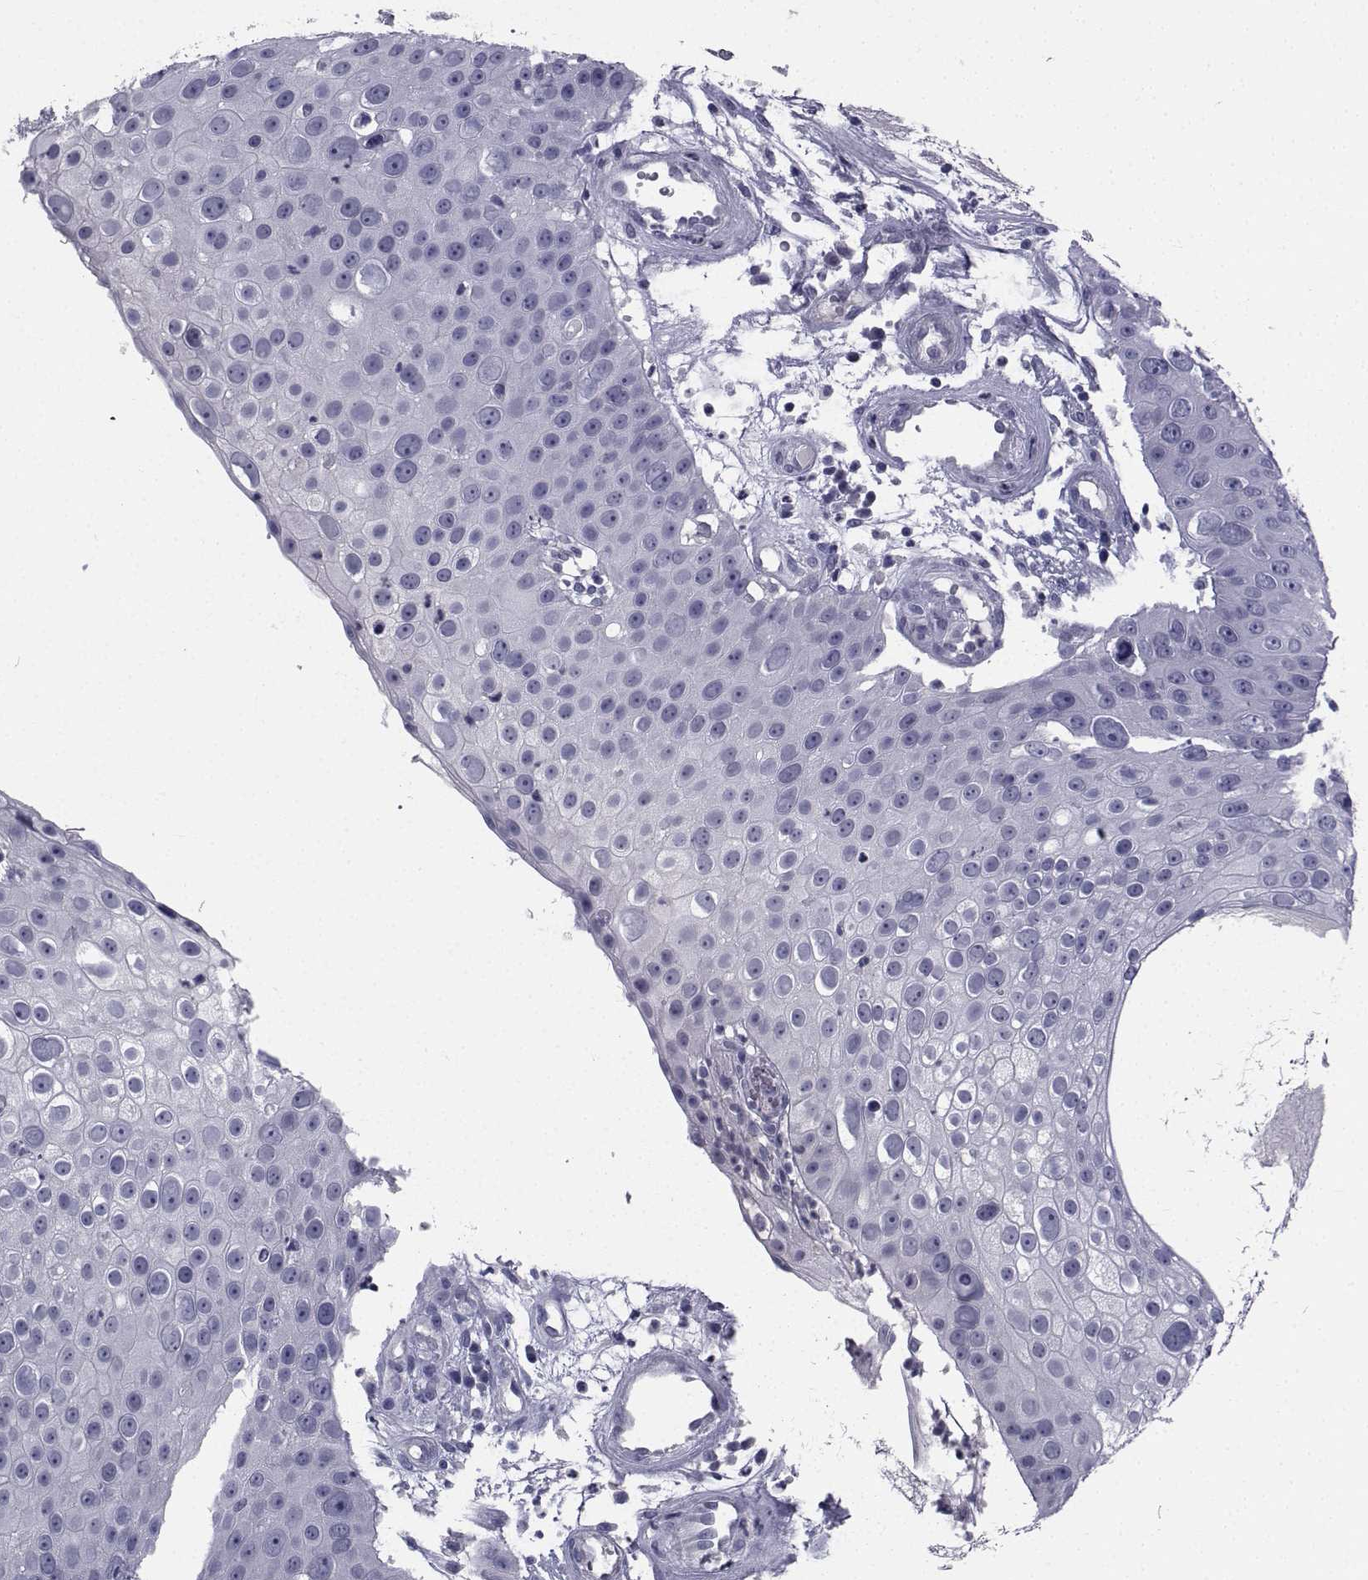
{"staining": {"intensity": "negative", "quantity": "none", "location": "none"}, "tissue": "skin cancer", "cell_type": "Tumor cells", "image_type": "cancer", "snomed": [{"axis": "morphology", "description": "Squamous cell carcinoma, NOS"}, {"axis": "topography", "description": "Skin"}], "caption": "Photomicrograph shows no significant protein positivity in tumor cells of skin cancer.", "gene": "CHRNA1", "patient": {"sex": "male", "age": 71}}